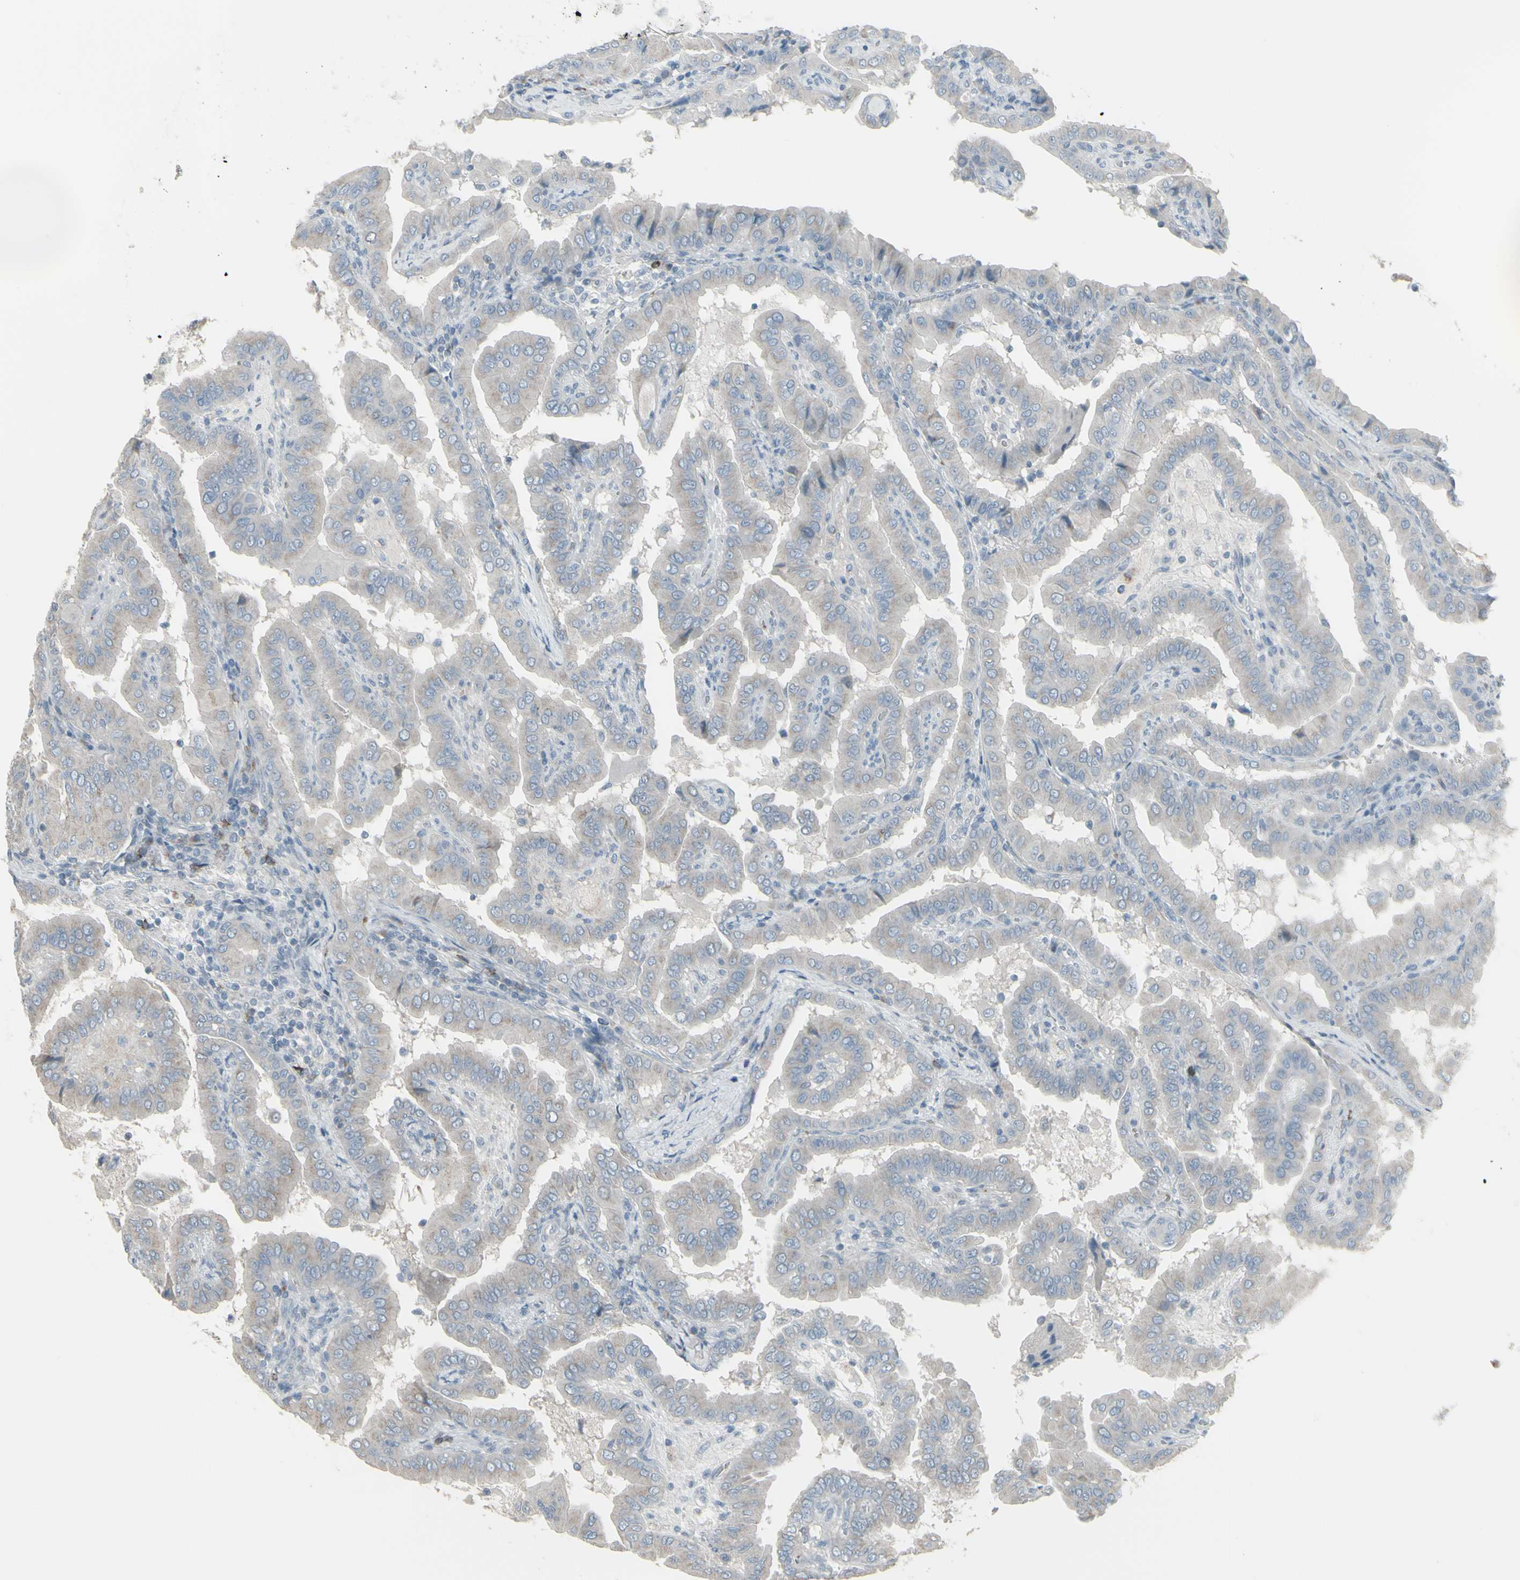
{"staining": {"intensity": "weak", "quantity": "<25%", "location": "cytoplasmic/membranous"}, "tissue": "thyroid cancer", "cell_type": "Tumor cells", "image_type": "cancer", "snomed": [{"axis": "morphology", "description": "Papillary adenocarcinoma, NOS"}, {"axis": "topography", "description": "Thyroid gland"}], "caption": "Micrograph shows no protein staining in tumor cells of papillary adenocarcinoma (thyroid) tissue.", "gene": "CD79B", "patient": {"sex": "male", "age": 33}}